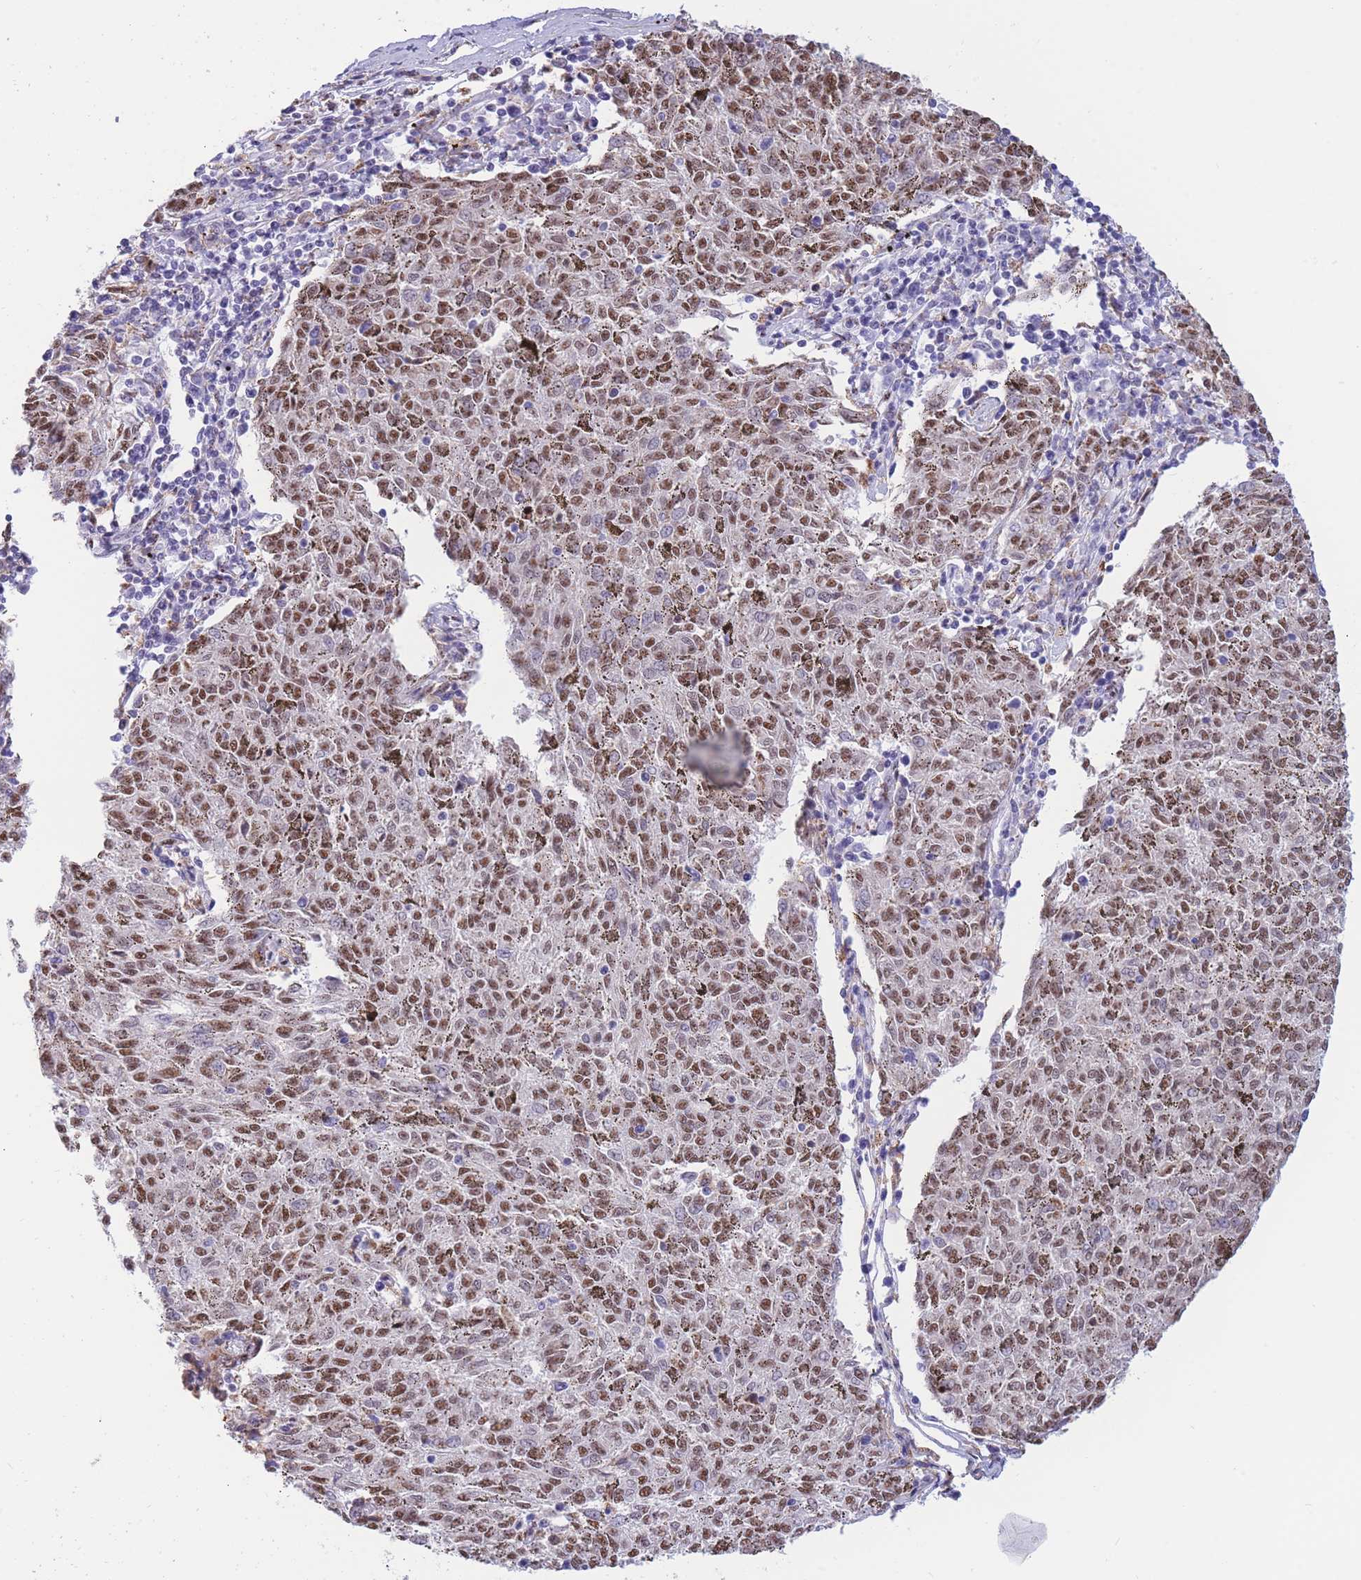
{"staining": {"intensity": "moderate", "quantity": ">75%", "location": "nuclear"}, "tissue": "melanoma", "cell_type": "Tumor cells", "image_type": "cancer", "snomed": [{"axis": "morphology", "description": "Malignant melanoma, NOS"}, {"axis": "topography", "description": "Skin"}], "caption": "Protein staining of melanoma tissue displays moderate nuclear expression in approximately >75% of tumor cells.", "gene": "FAM153A", "patient": {"sex": "female", "age": 72}}